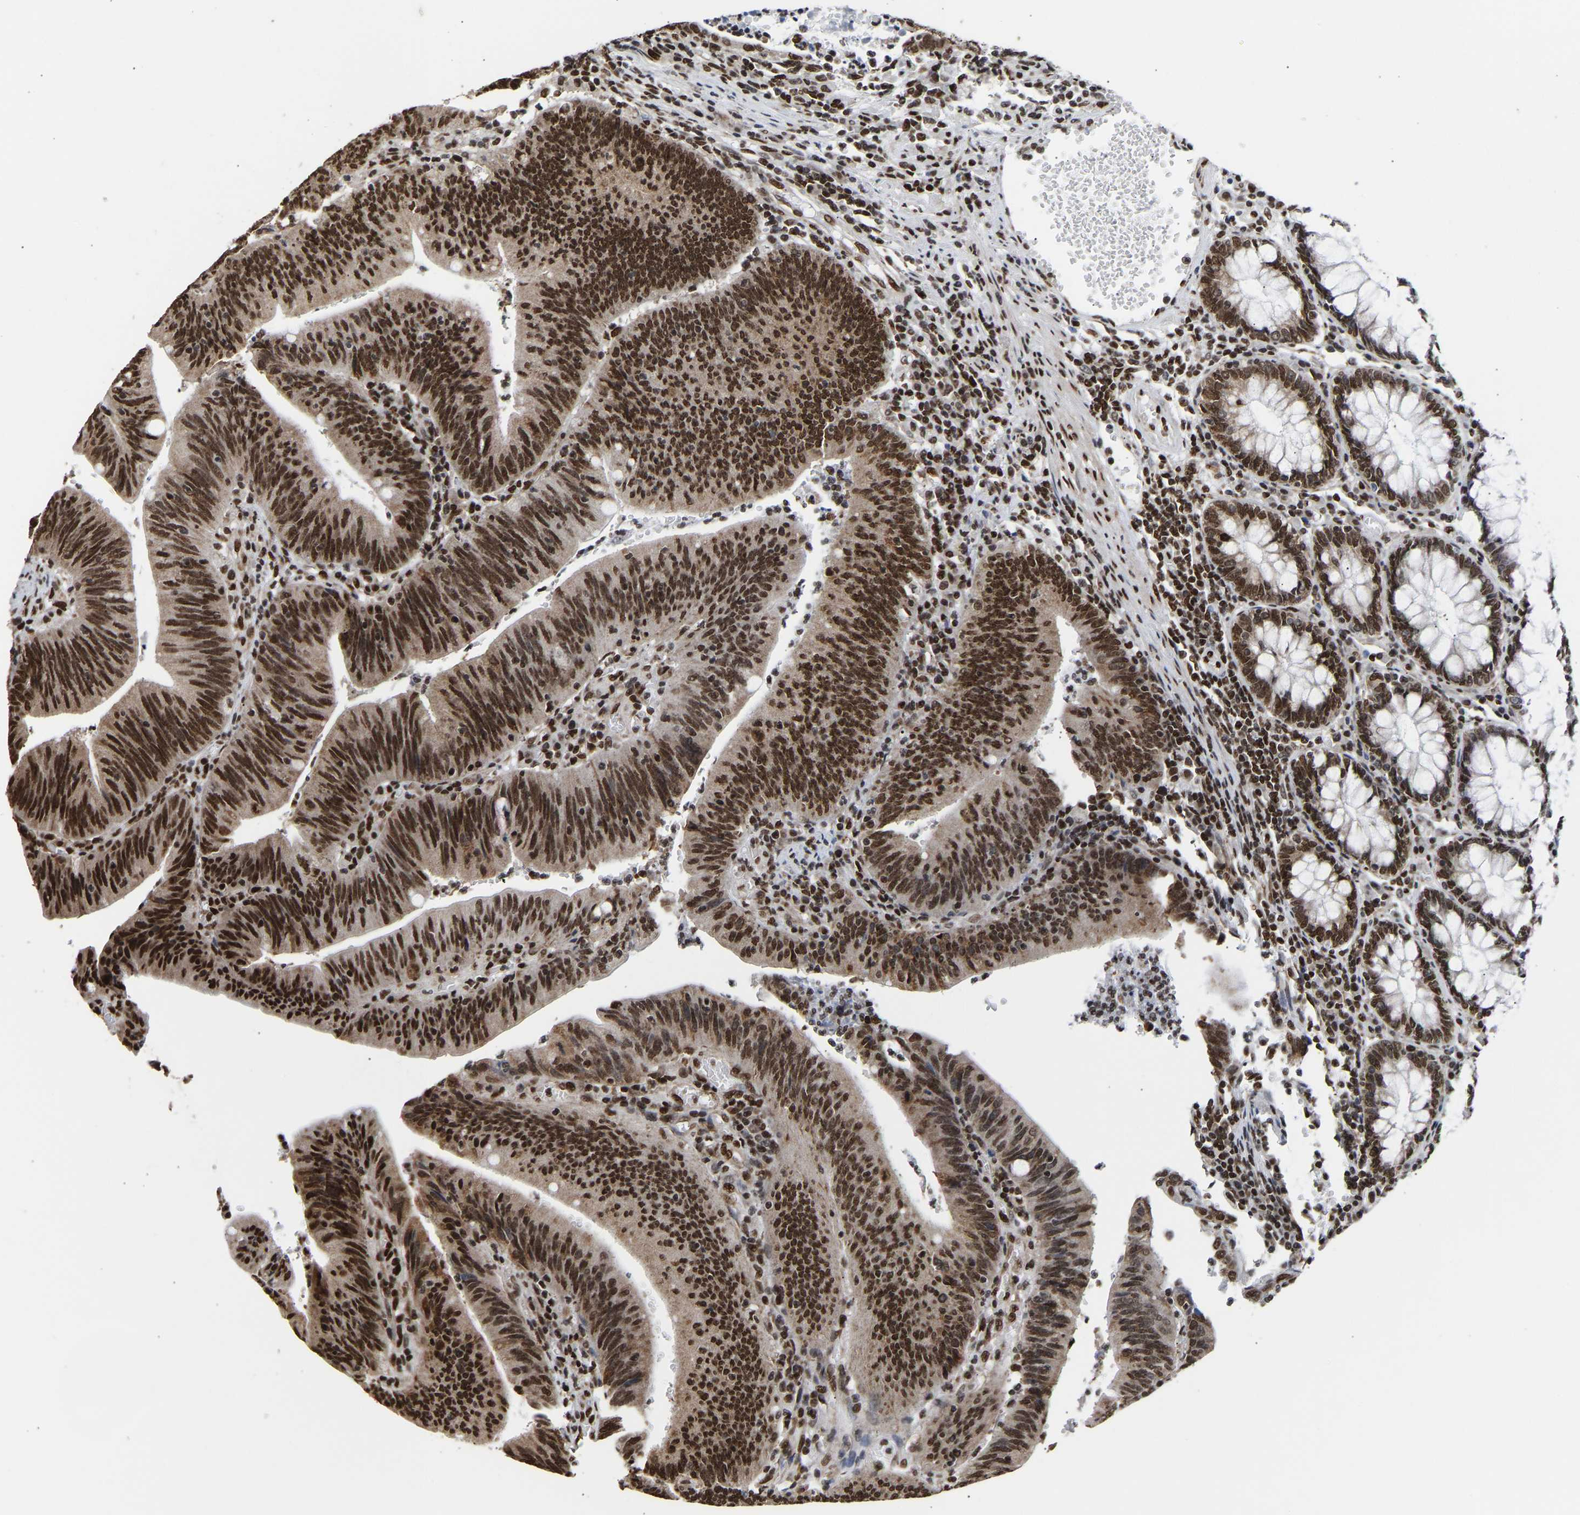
{"staining": {"intensity": "strong", "quantity": ">75%", "location": "cytoplasmic/membranous,nuclear"}, "tissue": "colorectal cancer", "cell_type": "Tumor cells", "image_type": "cancer", "snomed": [{"axis": "morphology", "description": "Normal tissue, NOS"}, {"axis": "morphology", "description": "Adenocarcinoma, NOS"}, {"axis": "topography", "description": "Rectum"}], "caption": "Immunohistochemical staining of human colorectal cancer (adenocarcinoma) exhibits high levels of strong cytoplasmic/membranous and nuclear expression in about >75% of tumor cells. The staining was performed using DAB to visualize the protein expression in brown, while the nuclei were stained in blue with hematoxylin (Magnification: 20x).", "gene": "PSIP1", "patient": {"sex": "female", "age": 66}}